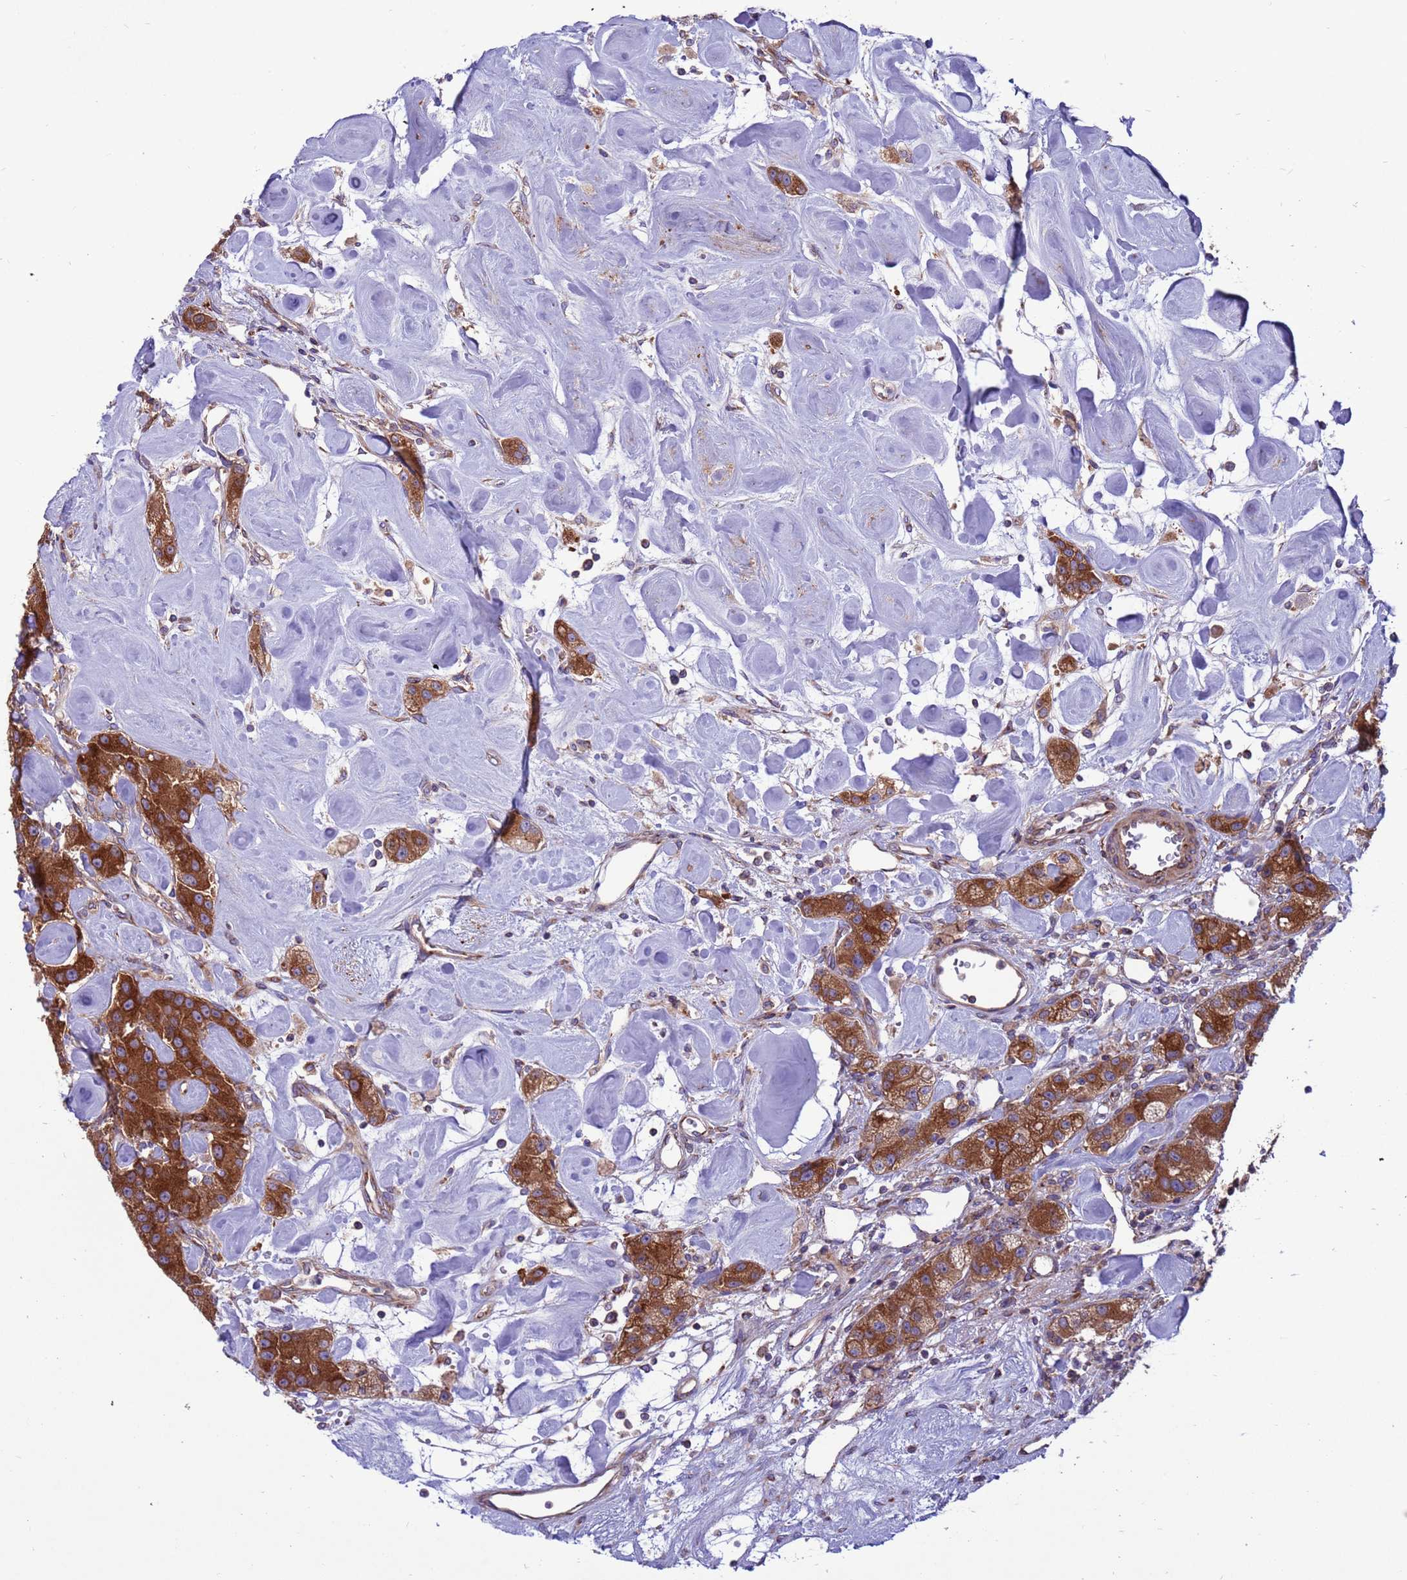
{"staining": {"intensity": "strong", "quantity": ">75%", "location": "cytoplasmic/membranous"}, "tissue": "carcinoid", "cell_type": "Tumor cells", "image_type": "cancer", "snomed": [{"axis": "morphology", "description": "Carcinoid, malignant, NOS"}, {"axis": "topography", "description": "Pancreas"}], "caption": "This micrograph displays immunohistochemistry staining of carcinoid, with high strong cytoplasmic/membranous positivity in approximately >75% of tumor cells.", "gene": "ZC3HAV1", "patient": {"sex": "male", "age": 41}}